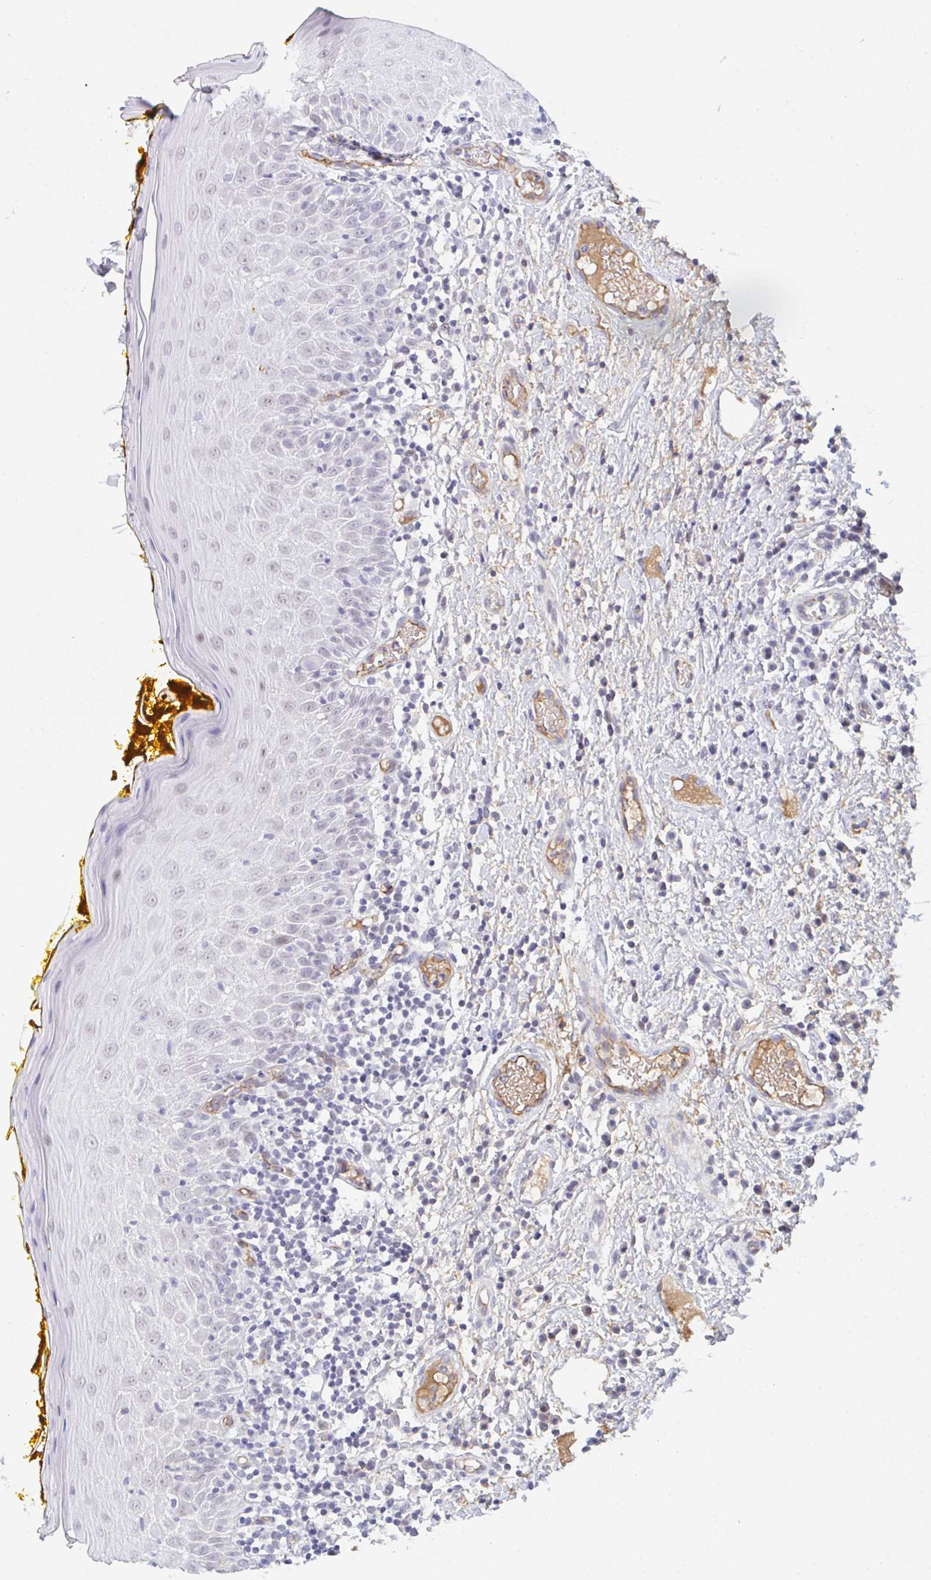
{"staining": {"intensity": "moderate", "quantity": "<25%", "location": "cytoplasmic/membranous"}, "tissue": "oral mucosa", "cell_type": "Squamous epithelial cells", "image_type": "normal", "snomed": [{"axis": "morphology", "description": "Normal tissue, NOS"}, {"axis": "topography", "description": "Oral tissue"}, {"axis": "topography", "description": "Tounge, NOS"}], "caption": "A high-resolution image shows IHC staining of normal oral mucosa, which shows moderate cytoplasmic/membranous expression in about <25% of squamous epithelial cells. (IHC, brightfield microscopy, high magnification).", "gene": "DSCAML1", "patient": {"sex": "female", "age": 58}}